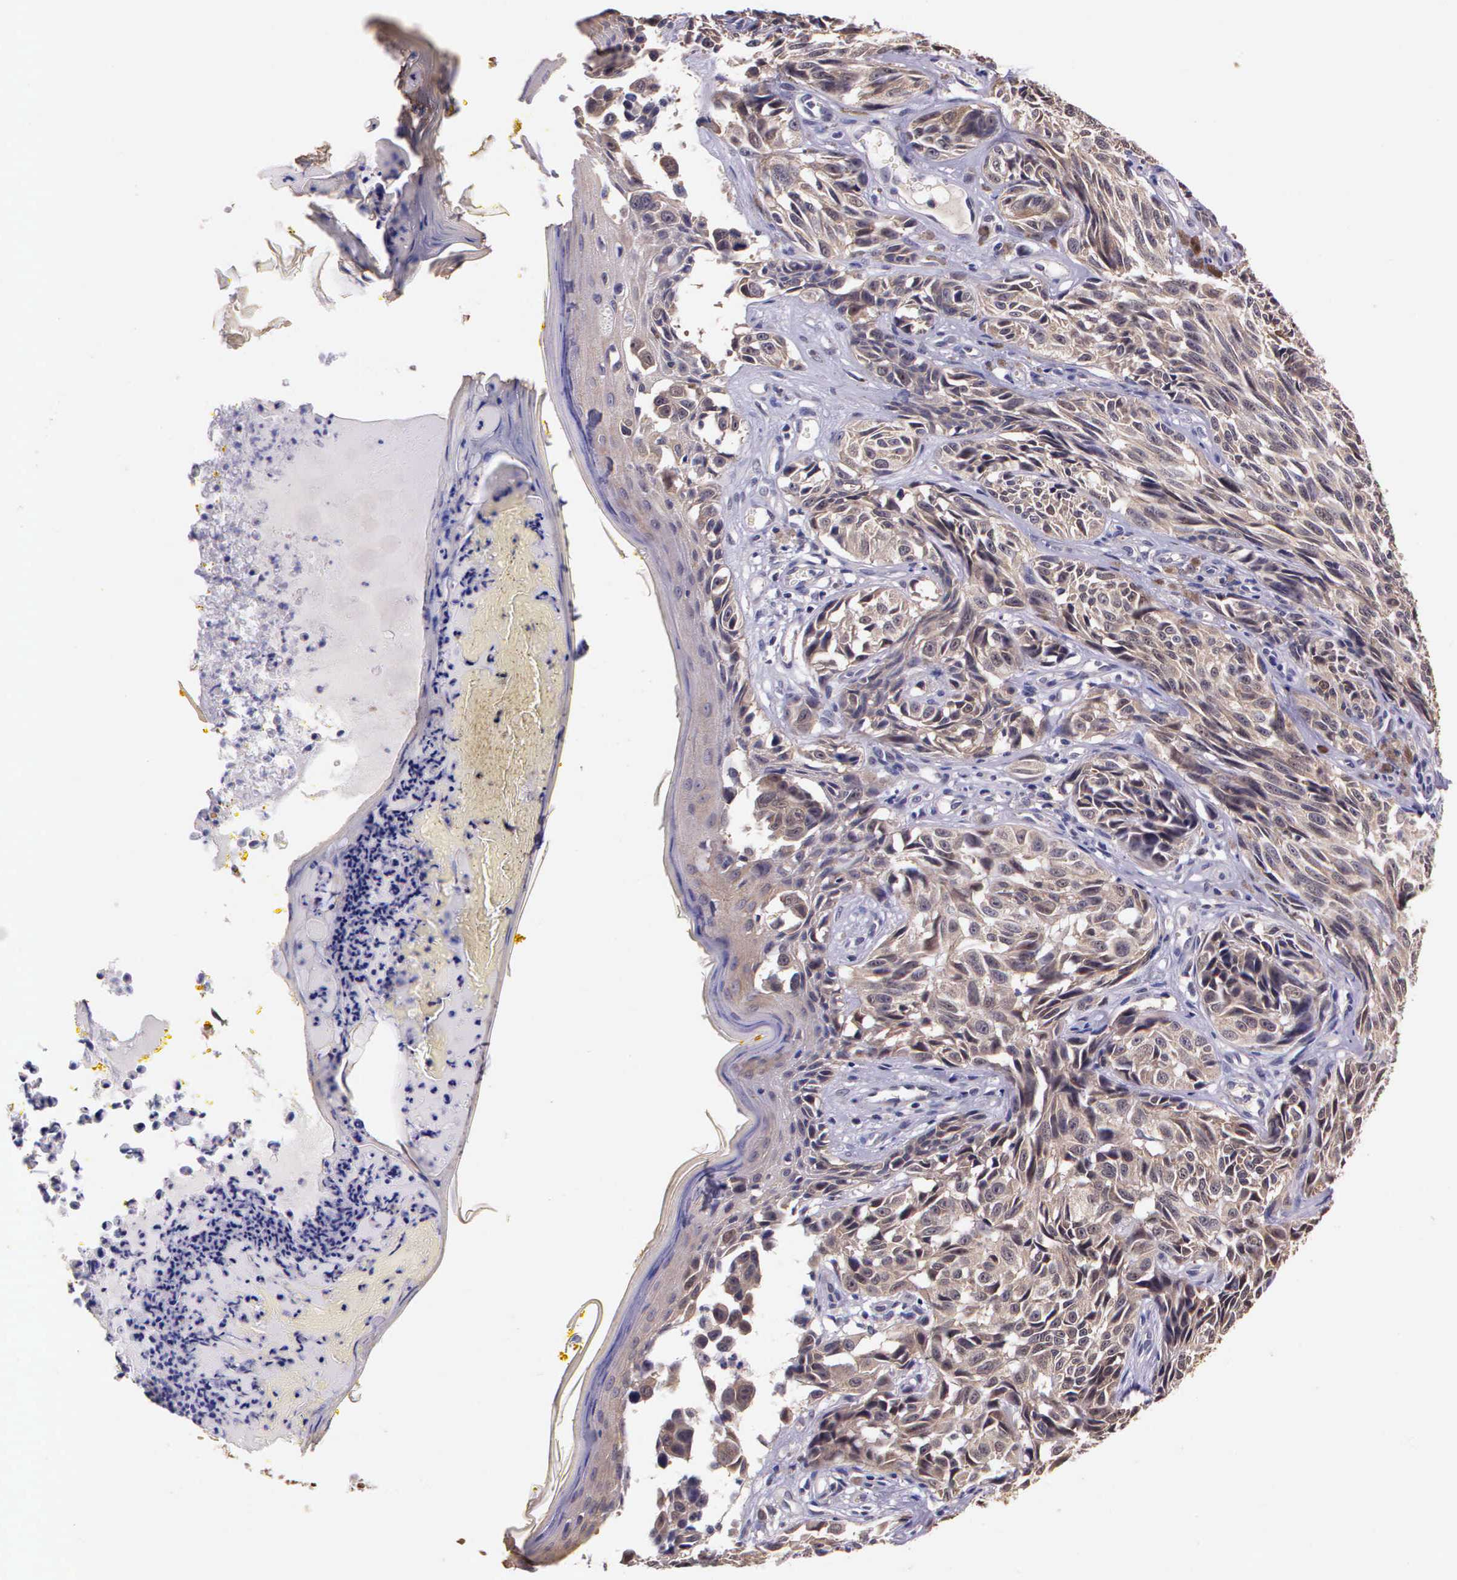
{"staining": {"intensity": "weak", "quantity": ">75%", "location": "cytoplasmic/membranous"}, "tissue": "melanoma", "cell_type": "Tumor cells", "image_type": "cancer", "snomed": [{"axis": "morphology", "description": "Malignant melanoma, NOS"}, {"axis": "topography", "description": "Skin"}], "caption": "A histopathology image of malignant melanoma stained for a protein exhibits weak cytoplasmic/membranous brown staining in tumor cells.", "gene": "IGBP1", "patient": {"sex": "male", "age": 67}}